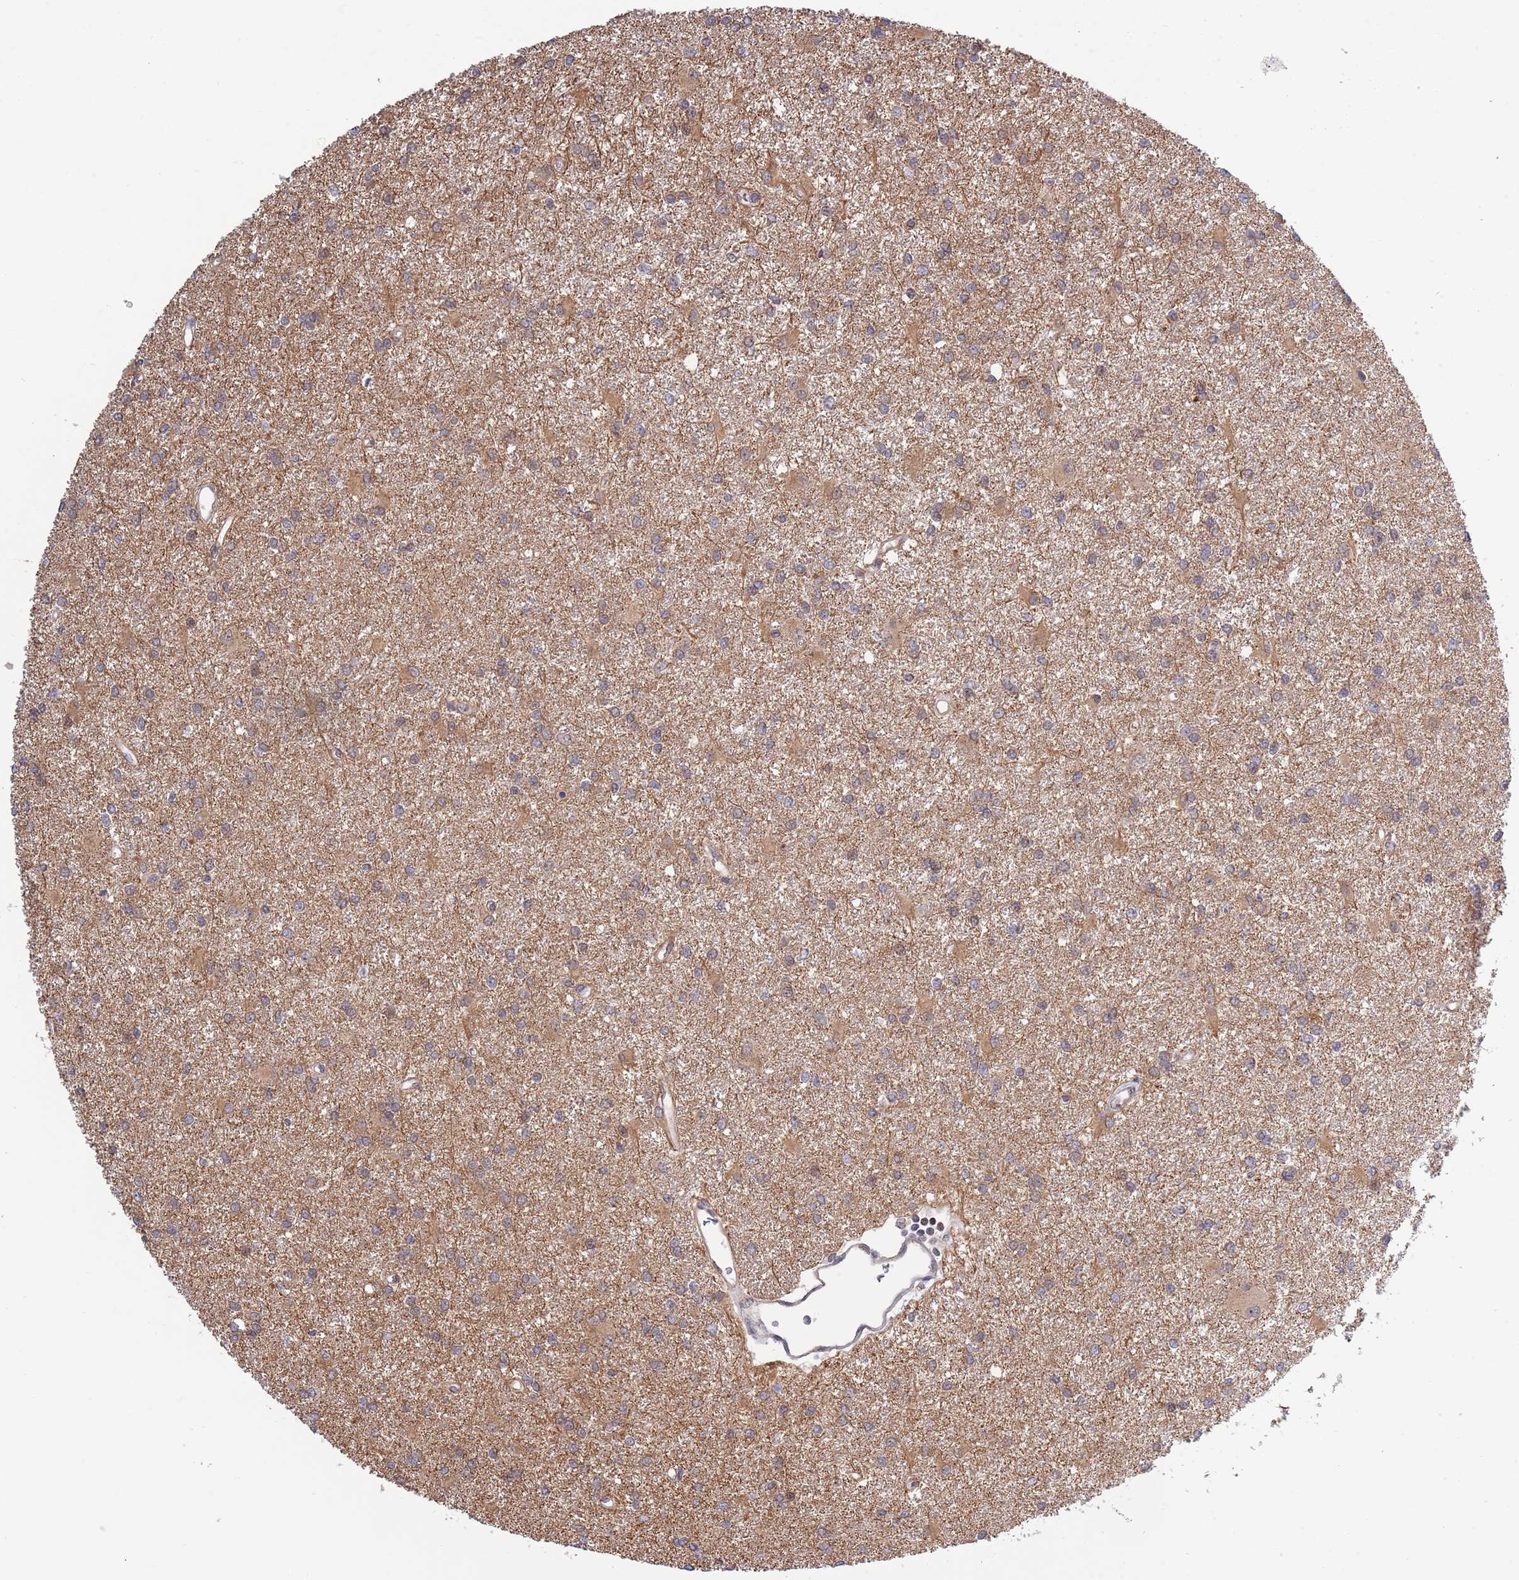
{"staining": {"intensity": "weak", "quantity": "25%-75%", "location": "cytoplasmic/membranous"}, "tissue": "glioma", "cell_type": "Tumor cells", "image_type": "cancer", "snomed": [{"axis": "morphology", "description": "Glioma, malignant, High grade"}, {"axis": "topography", "description": "Brain"}], "caption": "IHC micrograph of glioma stained for a protein (brown), which demonstrates low levels of weak cytoplasmic/membranous expression in approximately 25%-75% of tumor cells.", "gene": "TBX10", "patient": {"sex": "female", "age": 50}}